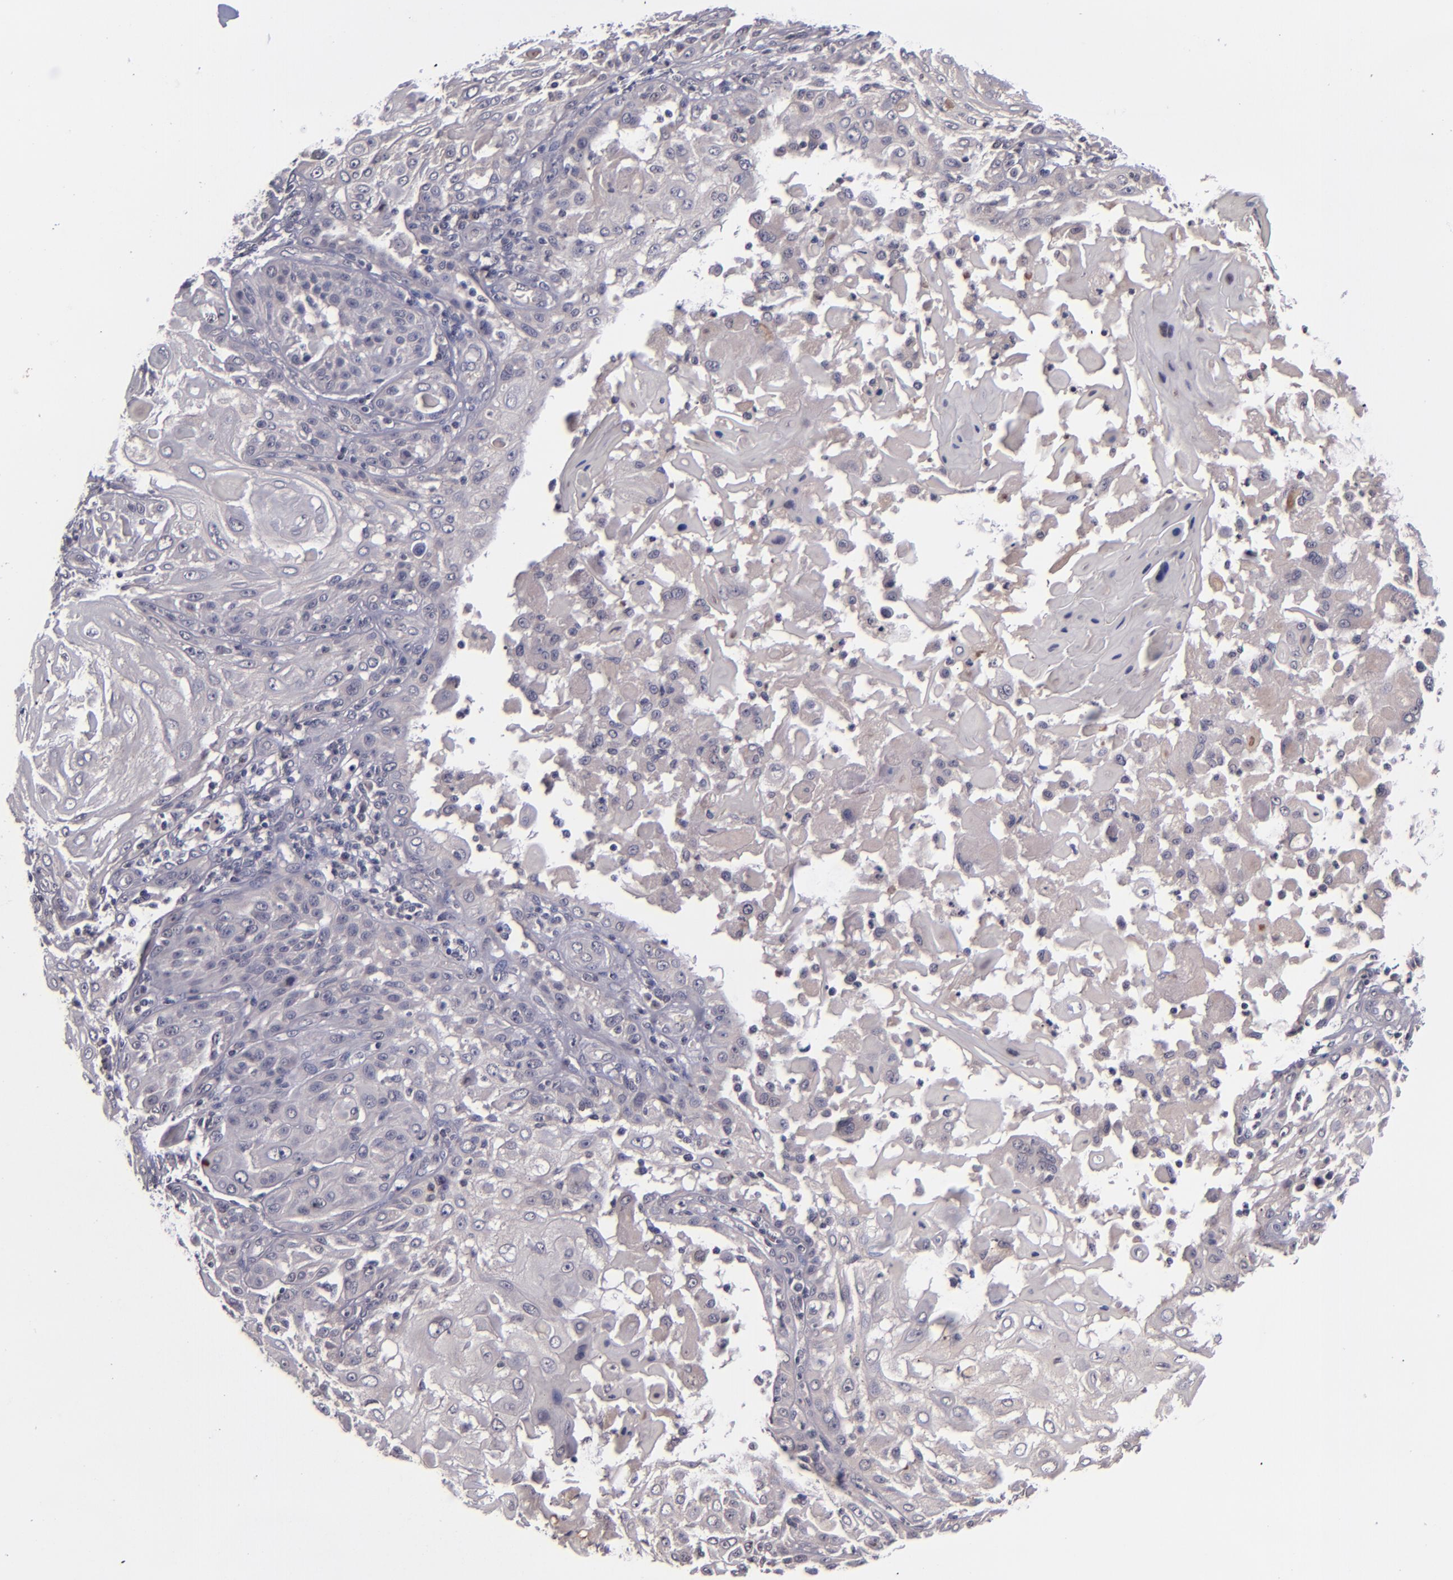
{"staining": {"intensity": "negative", "quantity": "none", "location": "none"}, "tissue": "skin cancer", "cell_type": "Tumor cells", "image_type": "cancer", "snomed": [{"axis": "morphology", "description": "Squamous cell carcinoma, NOS"}, {"axis": "topography", "description": "Skin"}], "caption": "The image reveals no significant positivity in tumor cells of skin cancer. (DAB (3,3'-diaminobenzidine) IHC visualized using brightfield microscopy, high magnification).", "gene": "TSC2", "patient": {"sex": "female", "age": 89}}